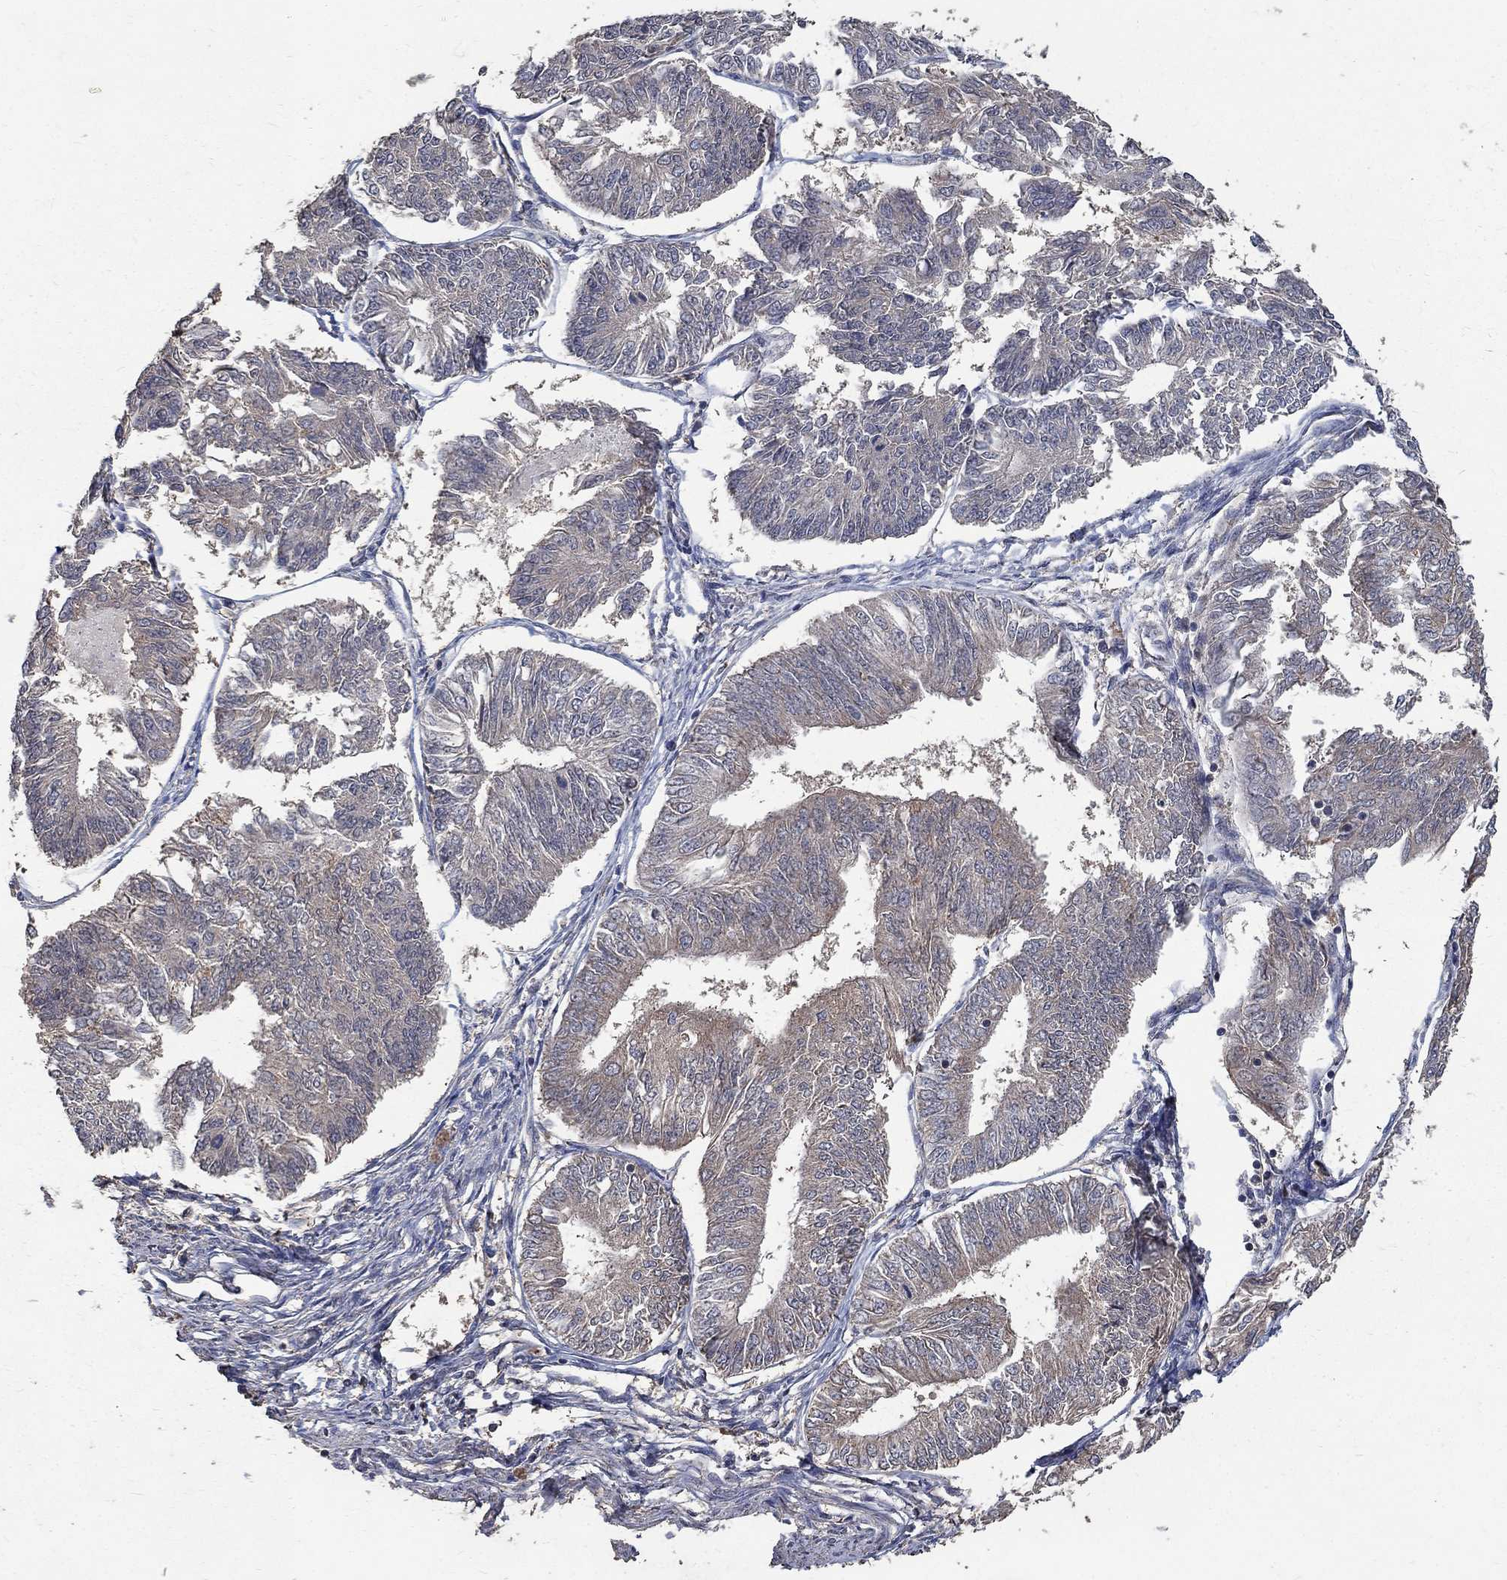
{"staining": {"intensity": "weak", "quantity": "25%-75%", "location": "cytoplasmic/membranous"}, "tissue": "endometrial cancer", "cell_type": "Tumor cells", "image_type": "cancer", "snomed": [{"axis": "morphology", "description": "Adenocarcinoma, NOS"}, {"axis": "topography", "description": "Endometrium"}], "caption": "The immunohistochemical stain labels weak cytoplasmic/membranous positivity in tumor cells of endometrial cancer (adenocarcinoma) tissue. Immunohistochemistry (ihc) stains the protein of interest in brown and the nuclei are stained blue.", "gene": "C17orf75", "patient": {"sex": "female", "age": 58}}